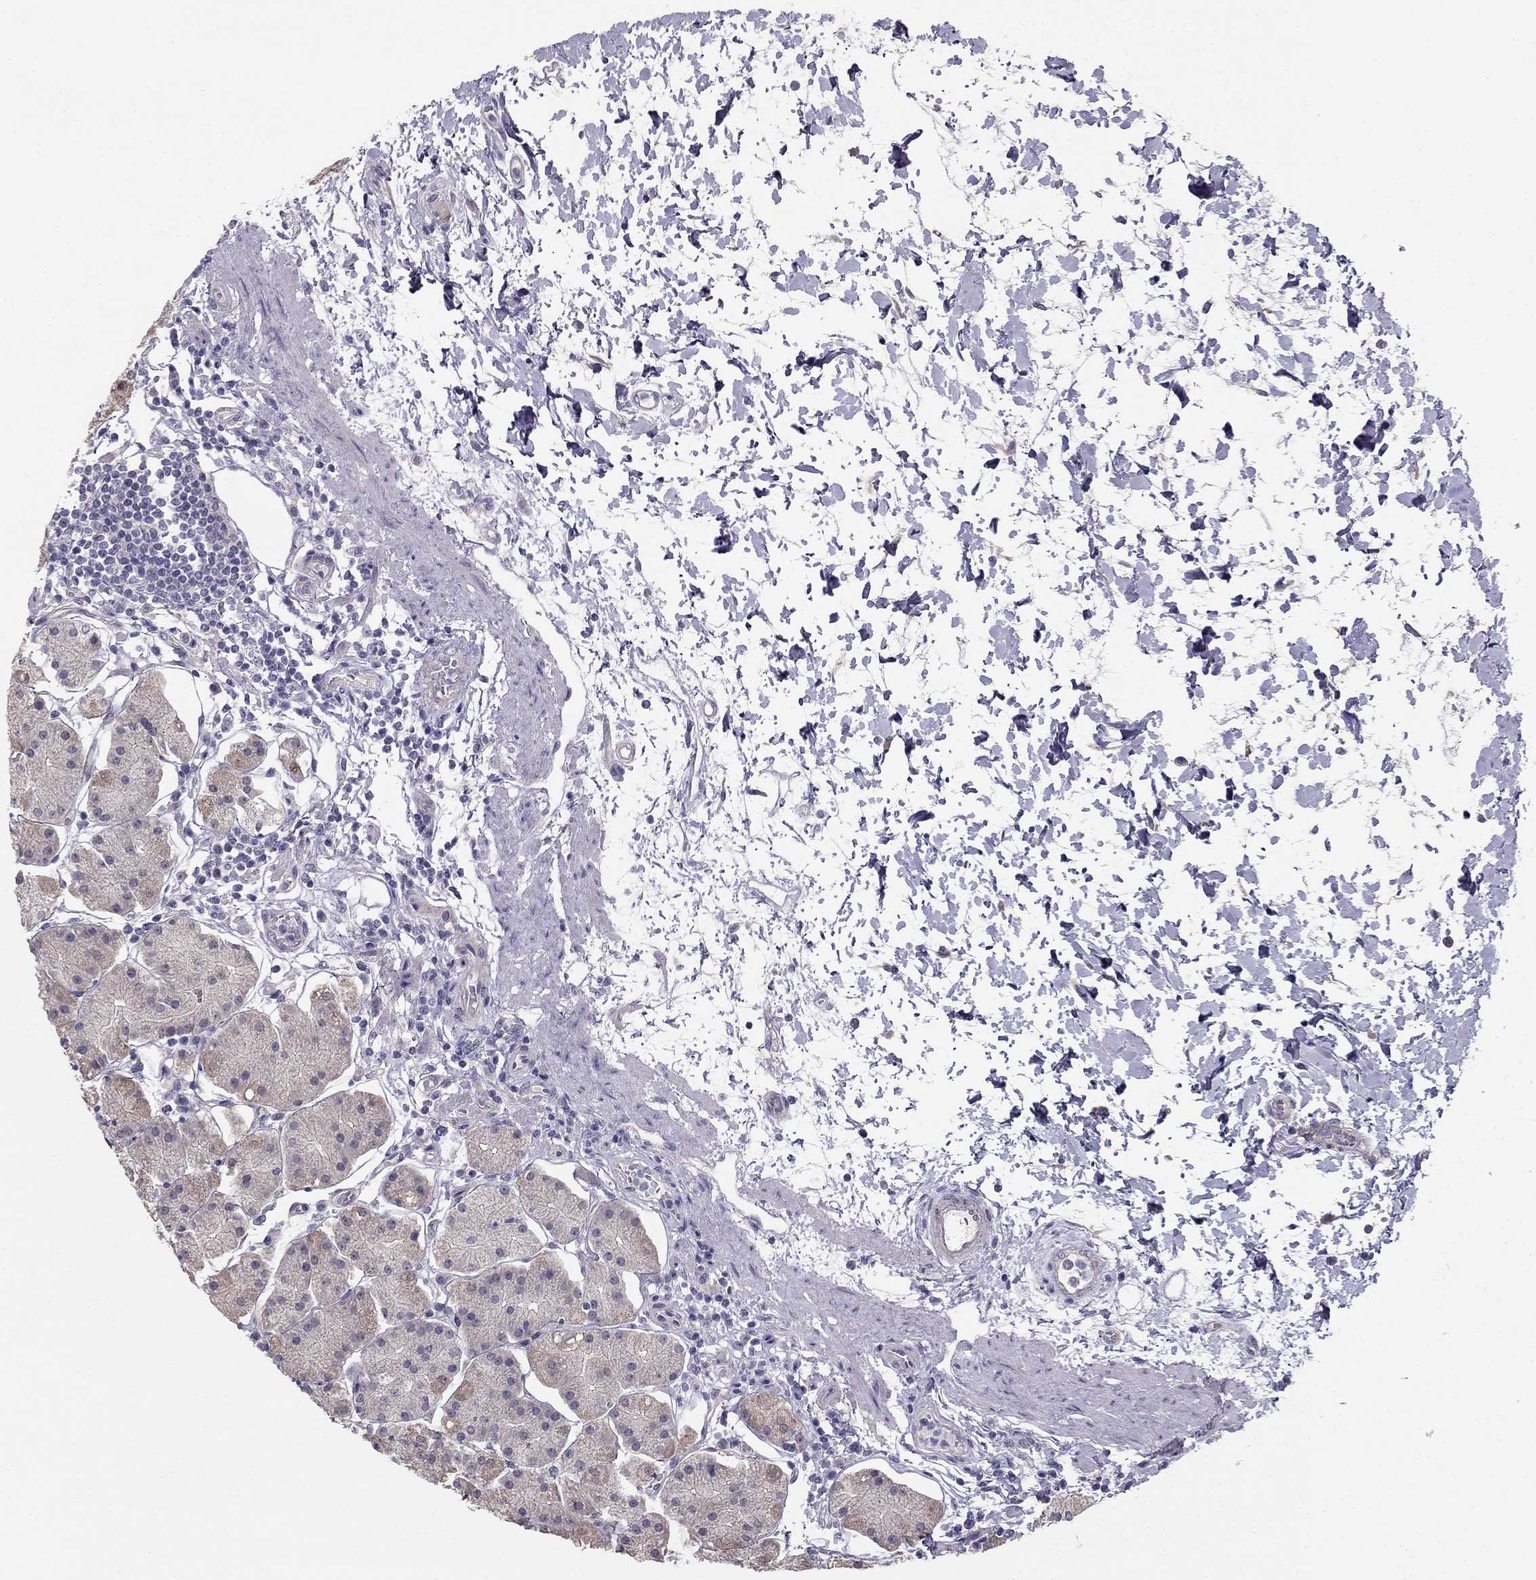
{"staining": {"intensity": "weak", "quantity": ">75%", "location": "cytoplasmic/membranous"}, "tissue": "stomach", "cell_type": "Glandular cells", "image_type": "normal", "snomed": [{"axis": "morphology", "description": "Normal tissue, NOS"}, {"axis": "topography", "description": "Stomach"}], "caption": "Immunohistochemistry photomicrograph of benign human stomach stained for a protein (brown), which displays low levels of weak cytoplasmic/membranous staining in about >75% of glandular cells.", "gene": "HSFX1", "patient": {"sex": "male", "age": 54}}